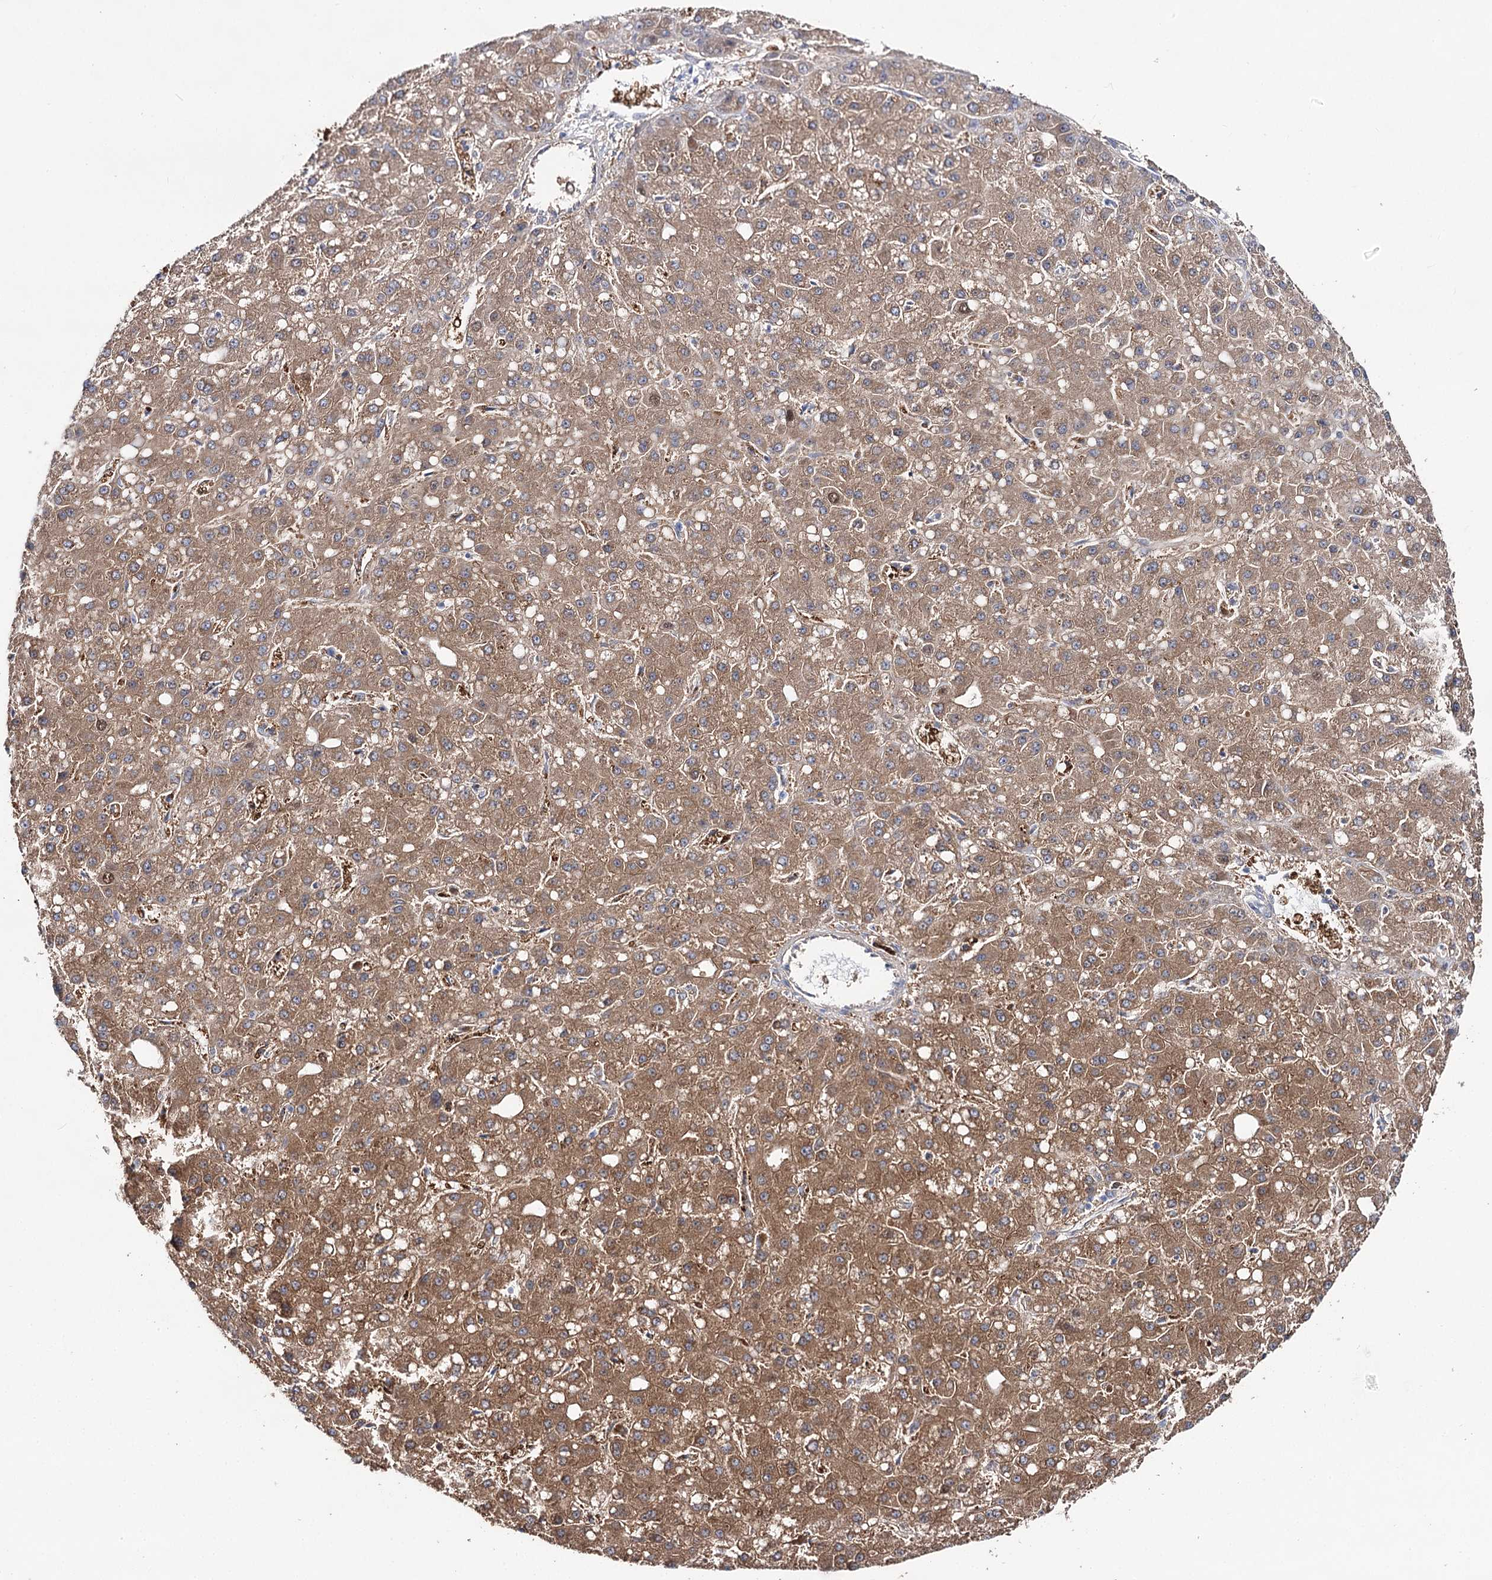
{"staining": {"intensity": "moderate", "quantity": ">75%", "location": "cytoplasmic/membranous"}, "tissue": "liver cancer", "cell_type": "Tumor cells", "image_type": "cancer", "snomed": [{"axis": "morphology", "description": "Carcinoma, Hepatocellular, NOS"}, {"axis": "topography", "description": "Liver"}], "caption": "Immunohistochemical staining of human liver cancer (hepatocellular carcinoma) exhibits moderate cytoplasmic/membranous protein positivity in about >75% of tumor cells. (DAB IHC, brown staining for protein, blue staining for nuclei).", "gene": "UGDH", "patient": {"sex": "male", "age": 67}}